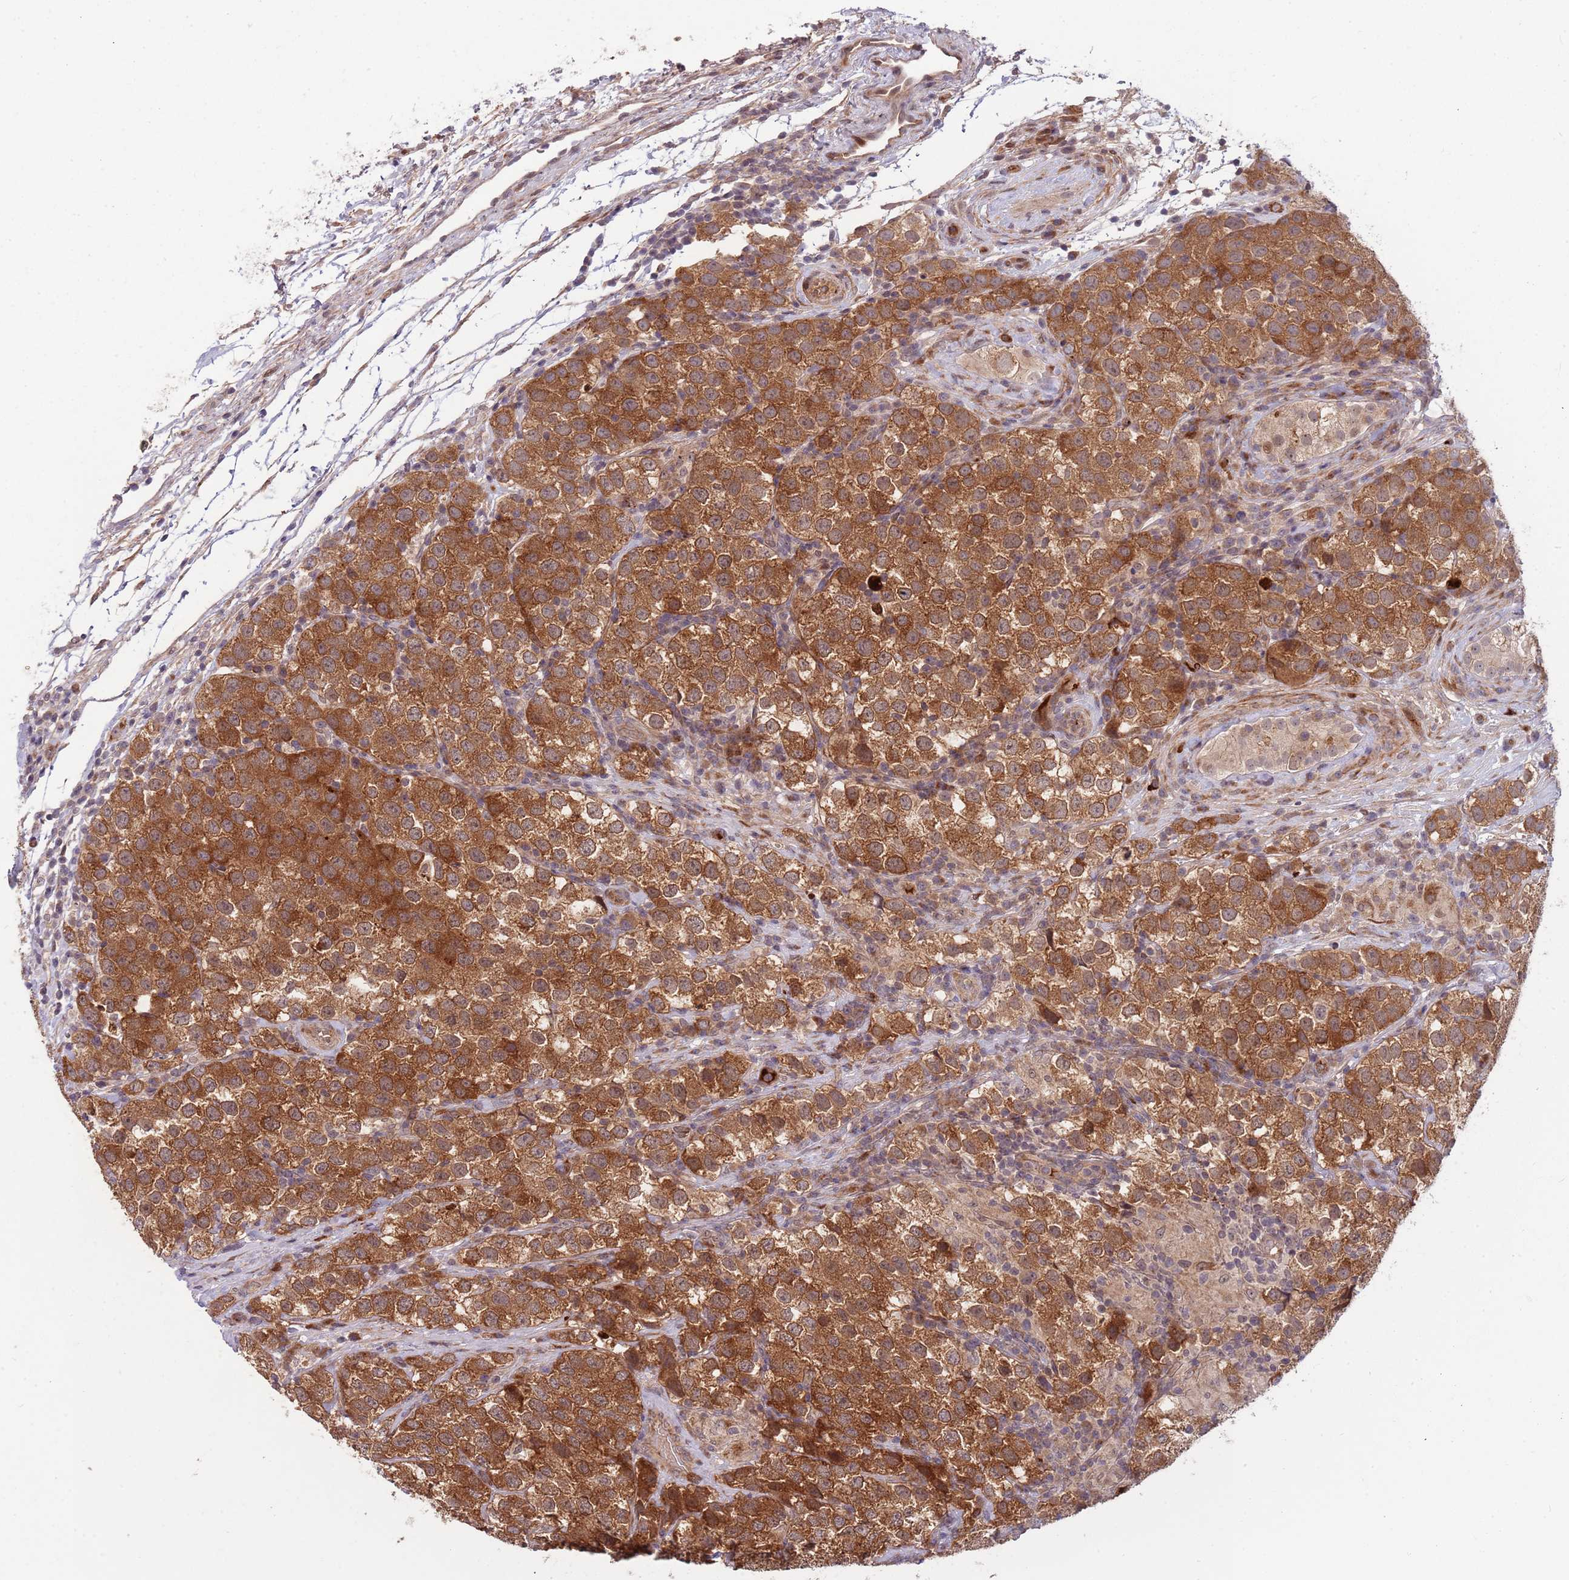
{"staining": {"intensity": "strong", "quantity": ">75%", "location": "cytoplasmic/membranous"}, "tissue": "testis cancer", "cell_type": "Tumor cells", "image_type": "cancer", "snomed": [{"axis": "morphology", "description": "Seminoma, NOS"}, {"axis": "topography", "description": "Testis"}], "caption": "Brown immunohistochemical staining in testis cancer demonstrates strong cytoplasmic/membranous positivity in about >75% of tumor cells. The staining was performed using DAB (3,3'-diaminobenzidine), with brown indicating positive protein expression. Nuclei are stained blue with hematoxylin.", "gene": "NT5DC4", "patient": {"sex": "male", "age": 34}}